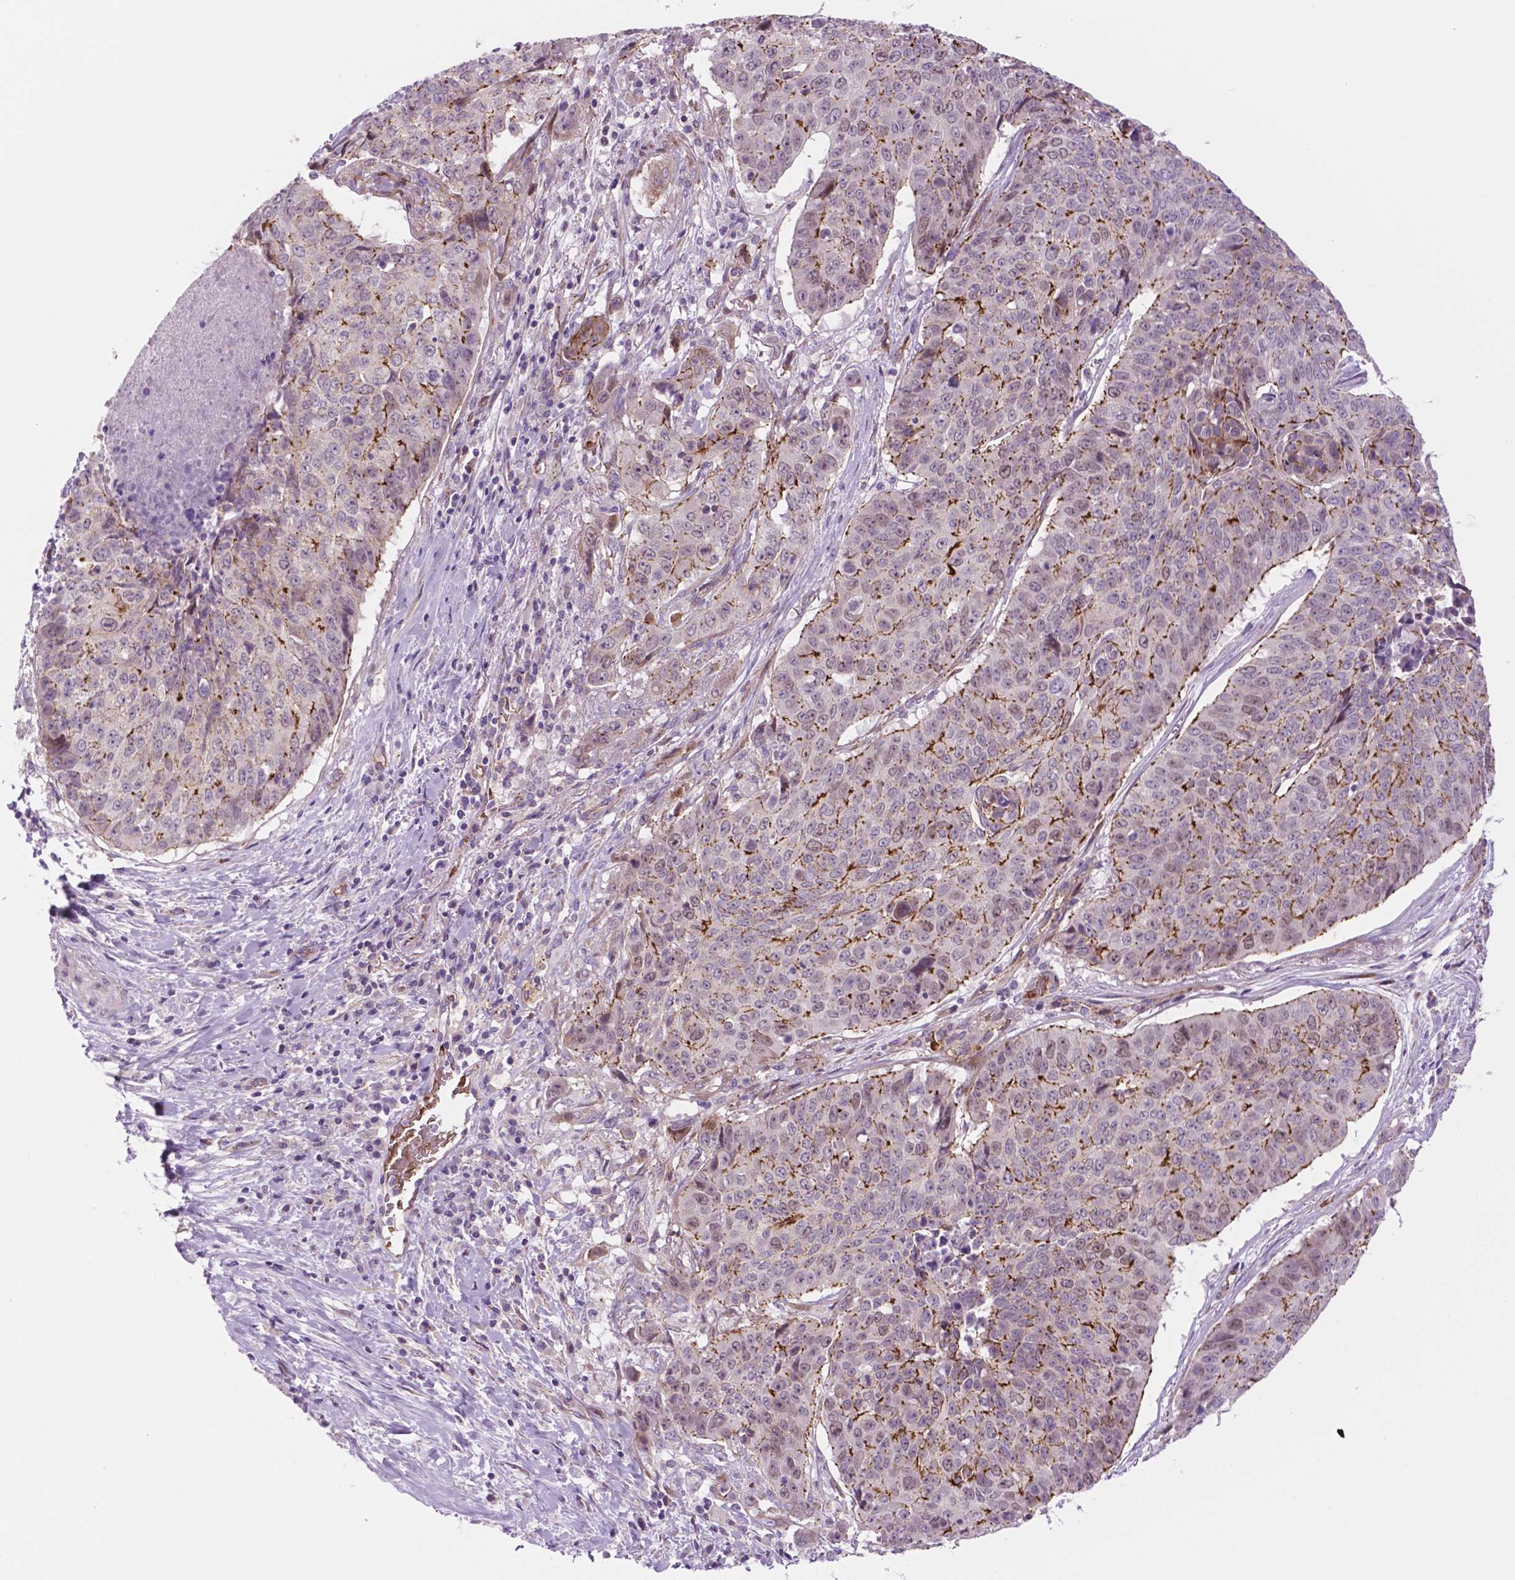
{"staining": {"intensity": "moderate", "quantity": "25%-75%", "location": "cytoplasmic/membranous"}, "tissue": "lung cancer", "cell_type": "Tumor cells", "image_type": "cancer", "snomed": [{"axis": "morphology", "description": "Normal tissue, NOS"}, {"axis": "morphology", "description": "Squamous cell carcinoma, NOS"}, {"axis": "topography", "description": "Bronchus"}, {"axis": "topography", "description": "Lung"}], "caption": "Tumor cells exhibit medium levels of moderate cytoplasmic/membranous positivity in about 25%-75% of cells in lung squamous cell carcinoma. Ihc stains the protein of interest in brown and the nuclei are stained blue.", "gene": "RND3", "patient": {"sex": "male", "age": 64}}